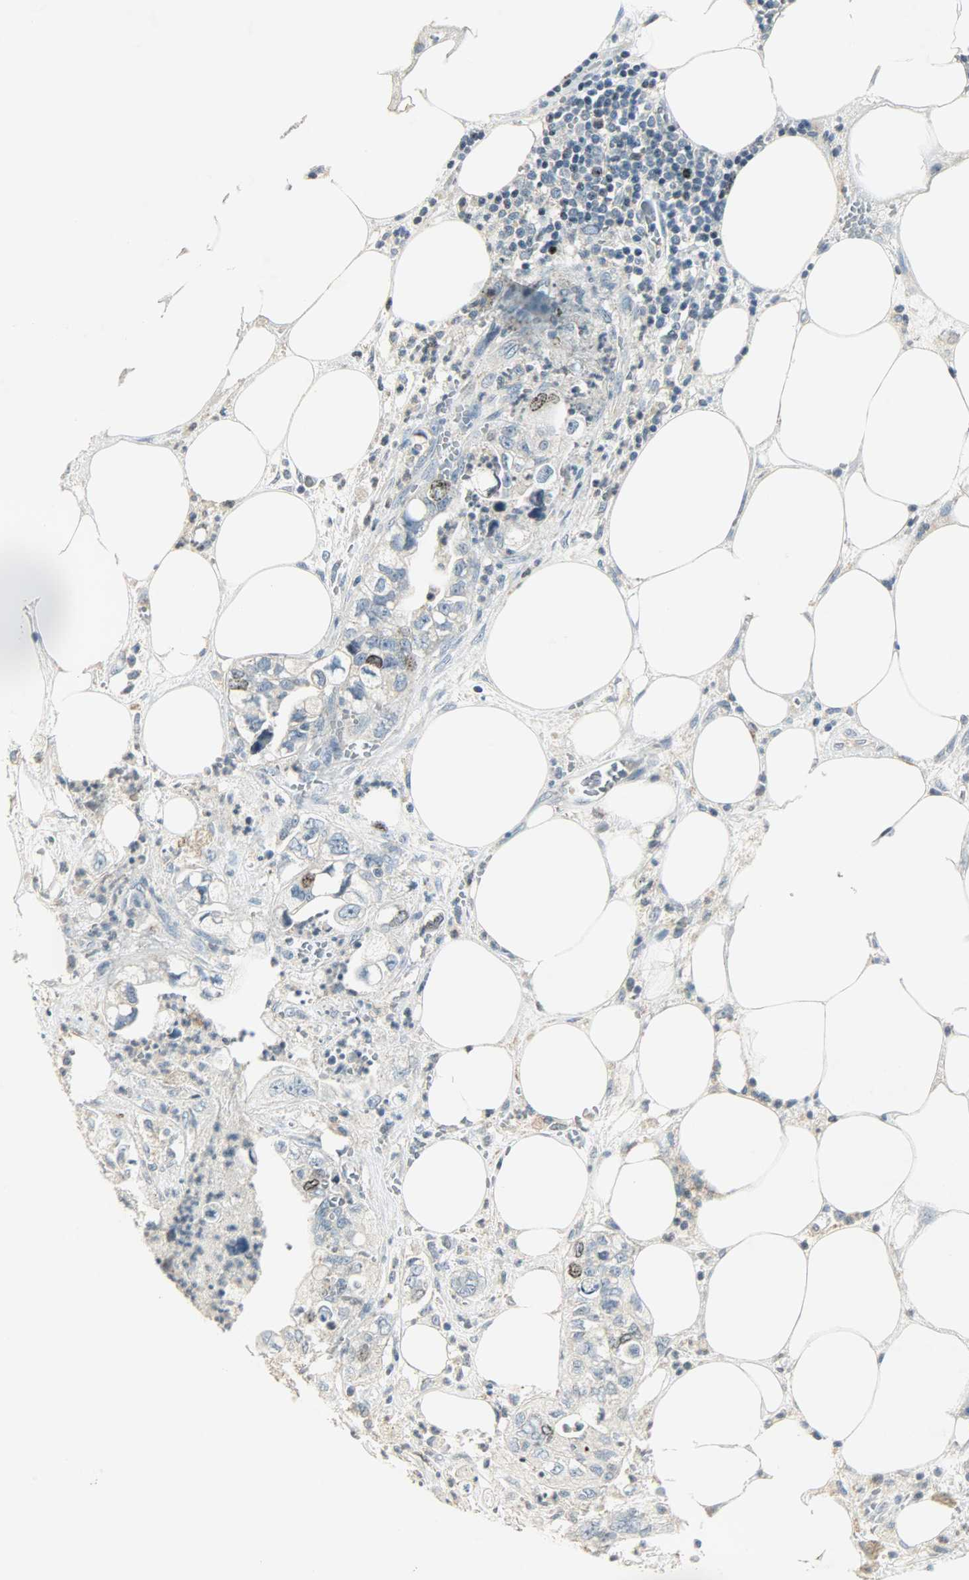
{"staining": {"intensity": "moderate", "quantity": "<25%", "location": "nuclear"}, "tissue": "pancreatic cancer", "cell_type": "Tumor cells", "image_type": "cancer", "snomed": [{"axis": "morphology", "description": "Adenocarcinoma, NOS"}, {"axis": "topography", "description": "Pancreas"}], "caption": "This is a micrograph of immunohistochemistry (IHC) staining of pancreatic cancer (adenocarcinoma), which shows moderate staining in the nuclear of tumor cells.", "gene": "AURKB", "patient": {"sex": "male", "age": 70}}